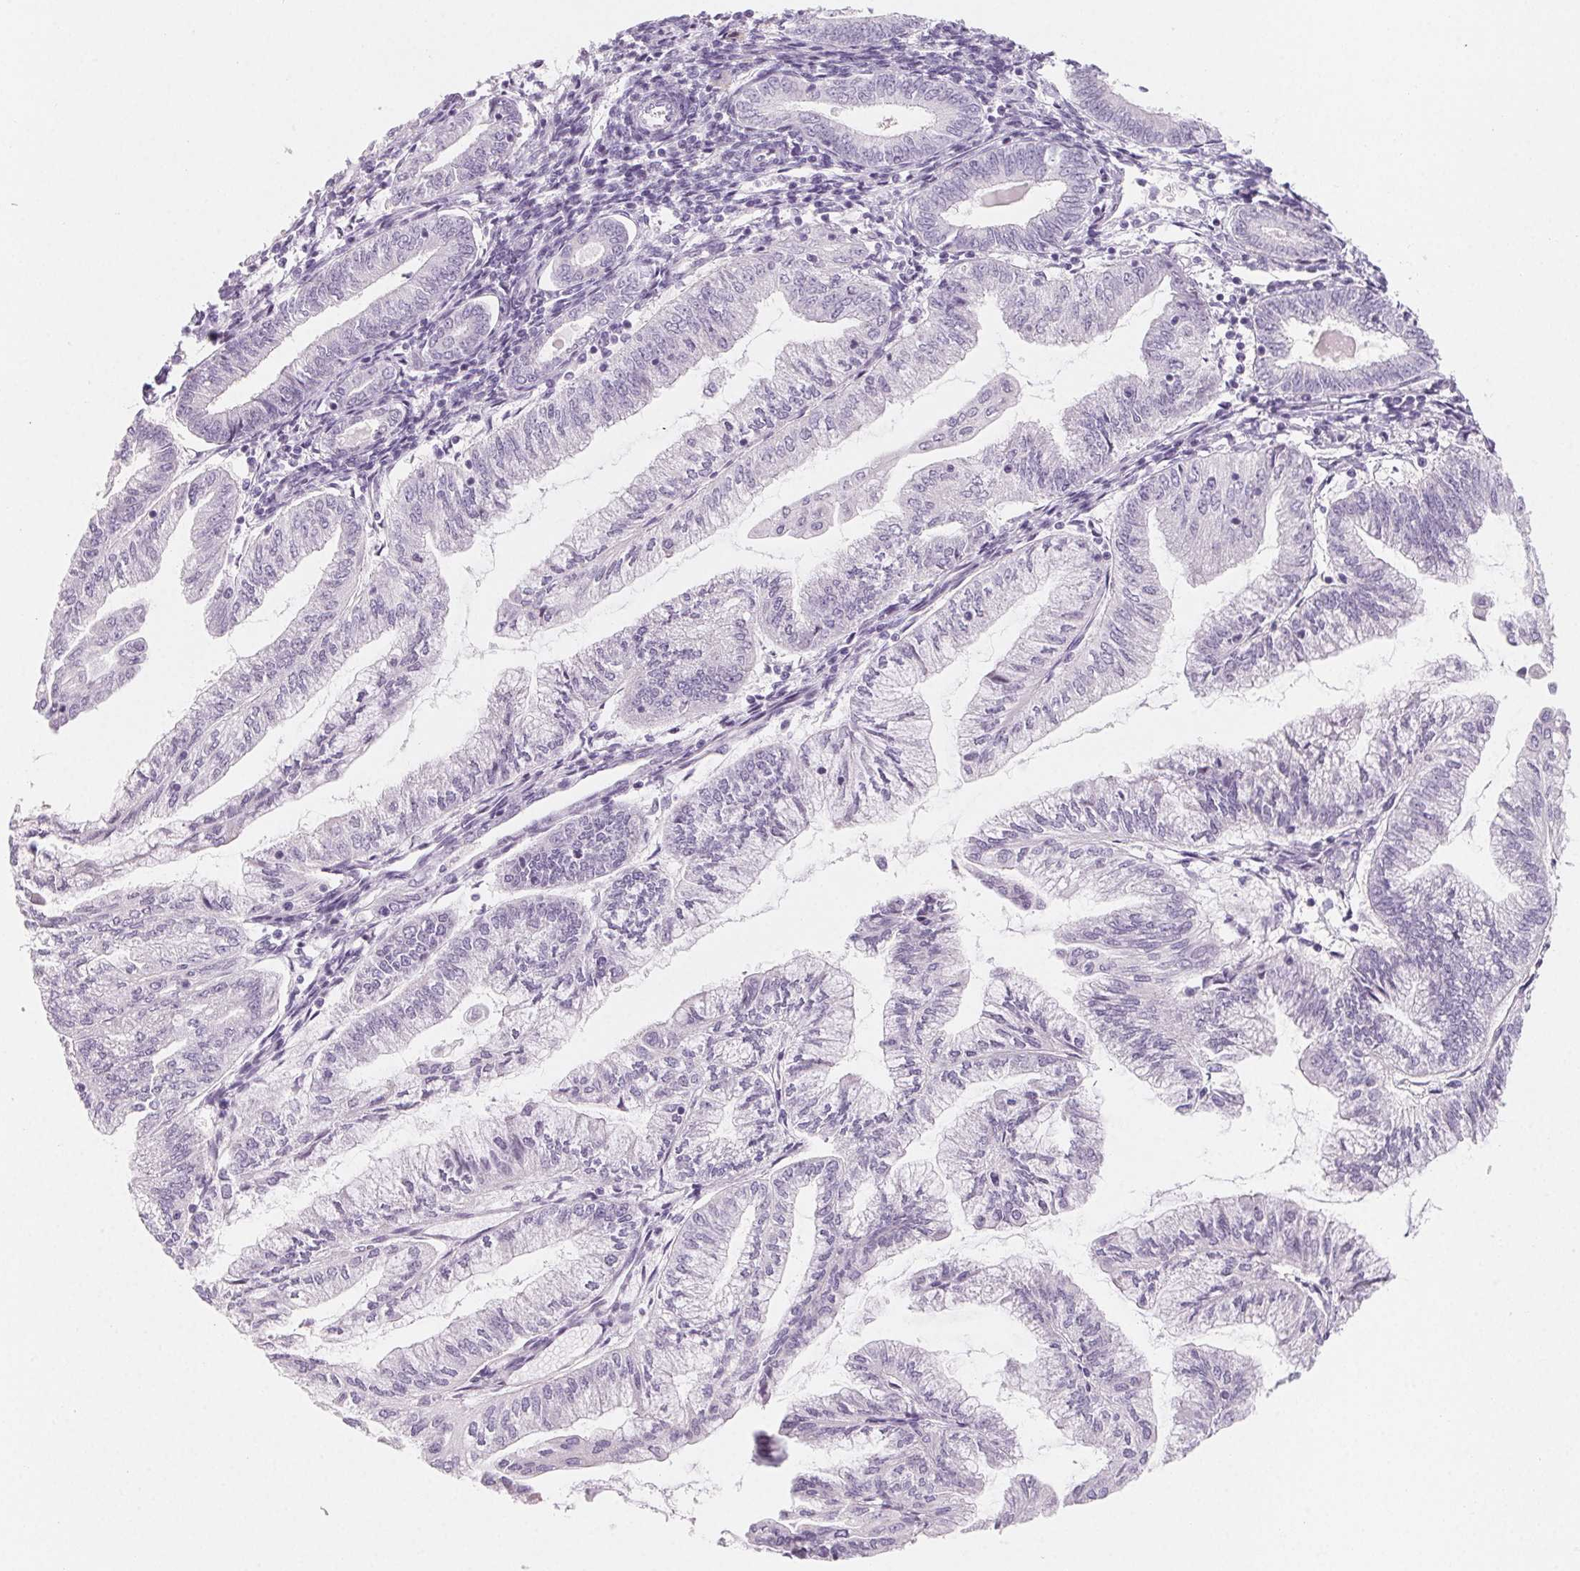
{"staining": {"intensity": "negative", "quantity": "none", "location": "none"}, "tissue": "endometrial cancer", "cell_type": "Tumor cells", "image_type": "cancer", "snomed": [{"axis": "morphology", "description": "Adenocarcinoma, NOS"}, {"axis": "topography", "description": "Endometrium"}], "caption": "Endometrial adenocarcinoma was stained to show a protein in brown. There is no significant staining in tumor cells. (Brightfield microscopy of DAB immunohistochemistry at high magnification).", "gene": "SH3GL2", "patient": {"sex": "female", "age": 55}}